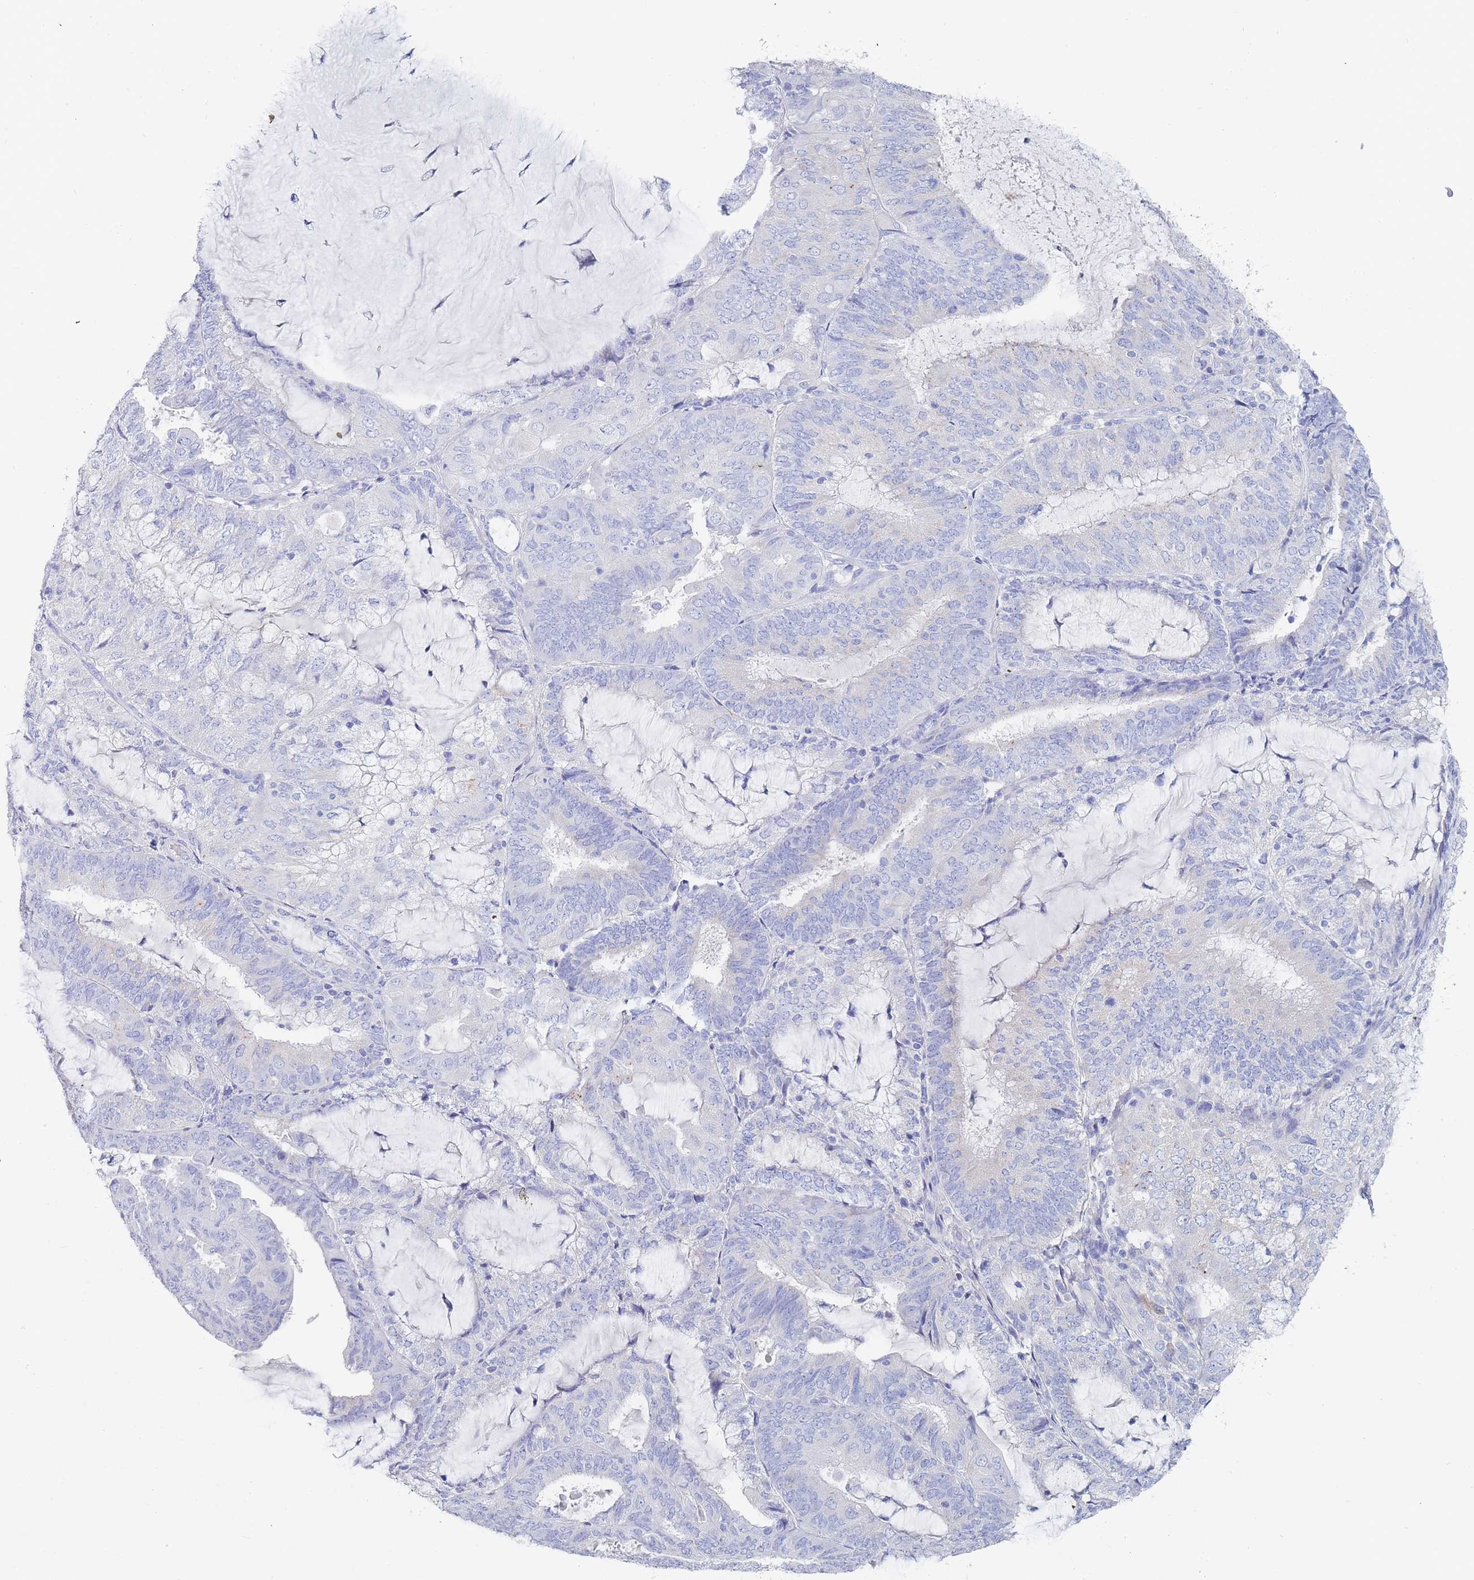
{"staining": {"intensity": "negative", "quantity": "none", "location": "none"}, "tissue": "endometrial cancer", "cell_type": "Tumor cells", "image_type": "cancer", "snomed": [{"axis": "morphology", "description": "Adenocarcinoma, NOS"}, {"axis": "topography", "description": "Endometrium"}], "caption": "An immunohistochemistry photomicrograph of endometrial cancer is shown. There is no staining in tumor cells of endometrial cancer. (Stains: DAB immunohistochemistry (IHC) with hematoxylin counter stain, Microscopy: brightfield microscopy at high magnification).", "gene": "SLC25A35", "patient": {"sex": "female", "age": 81}}